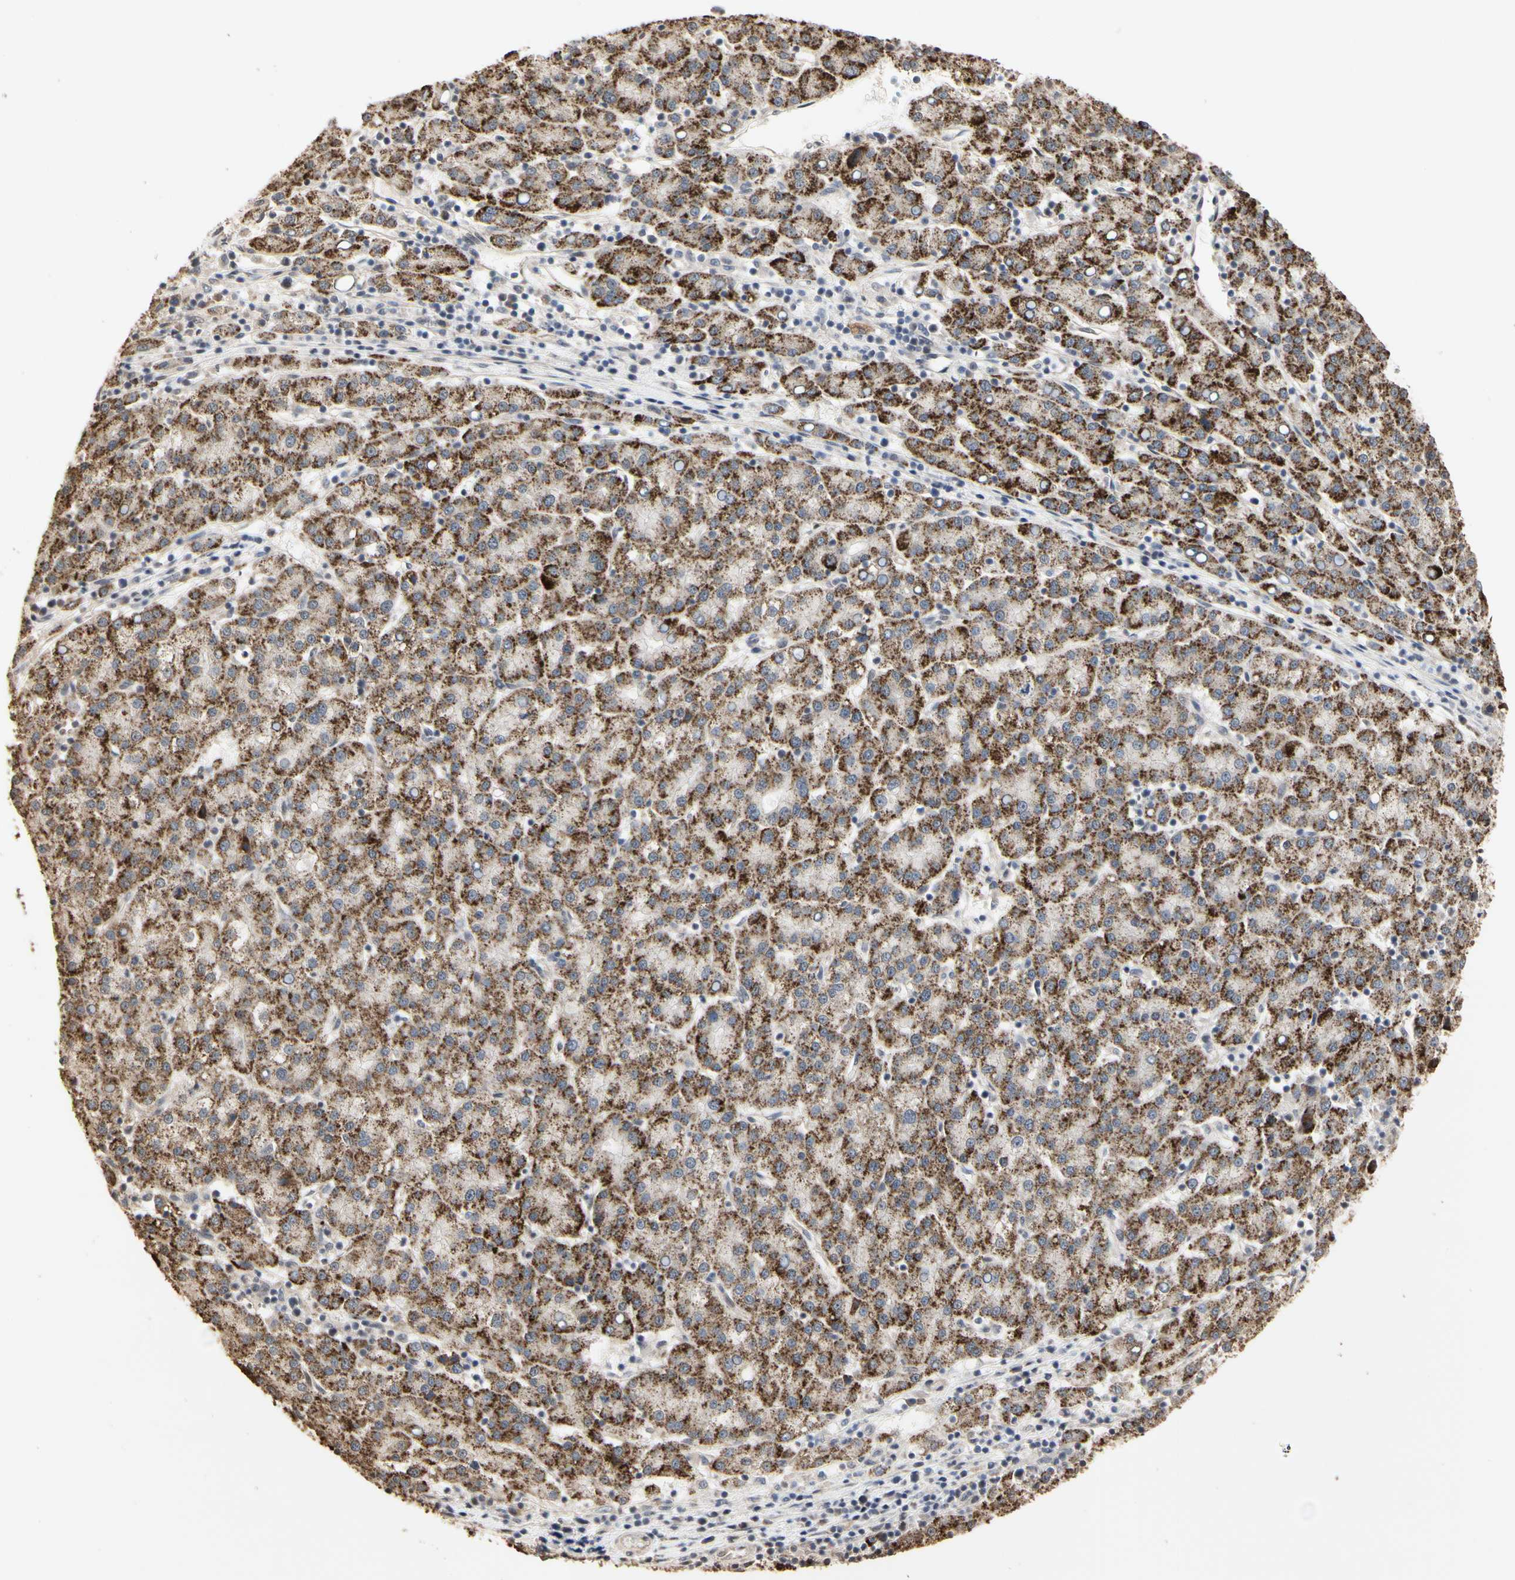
{"staining": {"intensity": "strong", "quantity": ">75%", "location": "cytoplasmic/membranous"}, "tissue": "liver cancer", "cell_type": "Tumor cells", "image_type": "cancer", "snomed": [{"axis": "morphology", "description": "Carcinoma, Hepatocellular, NOS"}, {"axis": "topography", "description": "Liver"}], "caption": "The photomicrograph reveals immunohistochemical staining of liver hepatocellular carcinoma. There is strong cytoplasmic/membranous staining is appreciated in about >75% of tumor cells.", "gene": "TAOK1", "patient": {"sex": "female", "age": 58}}